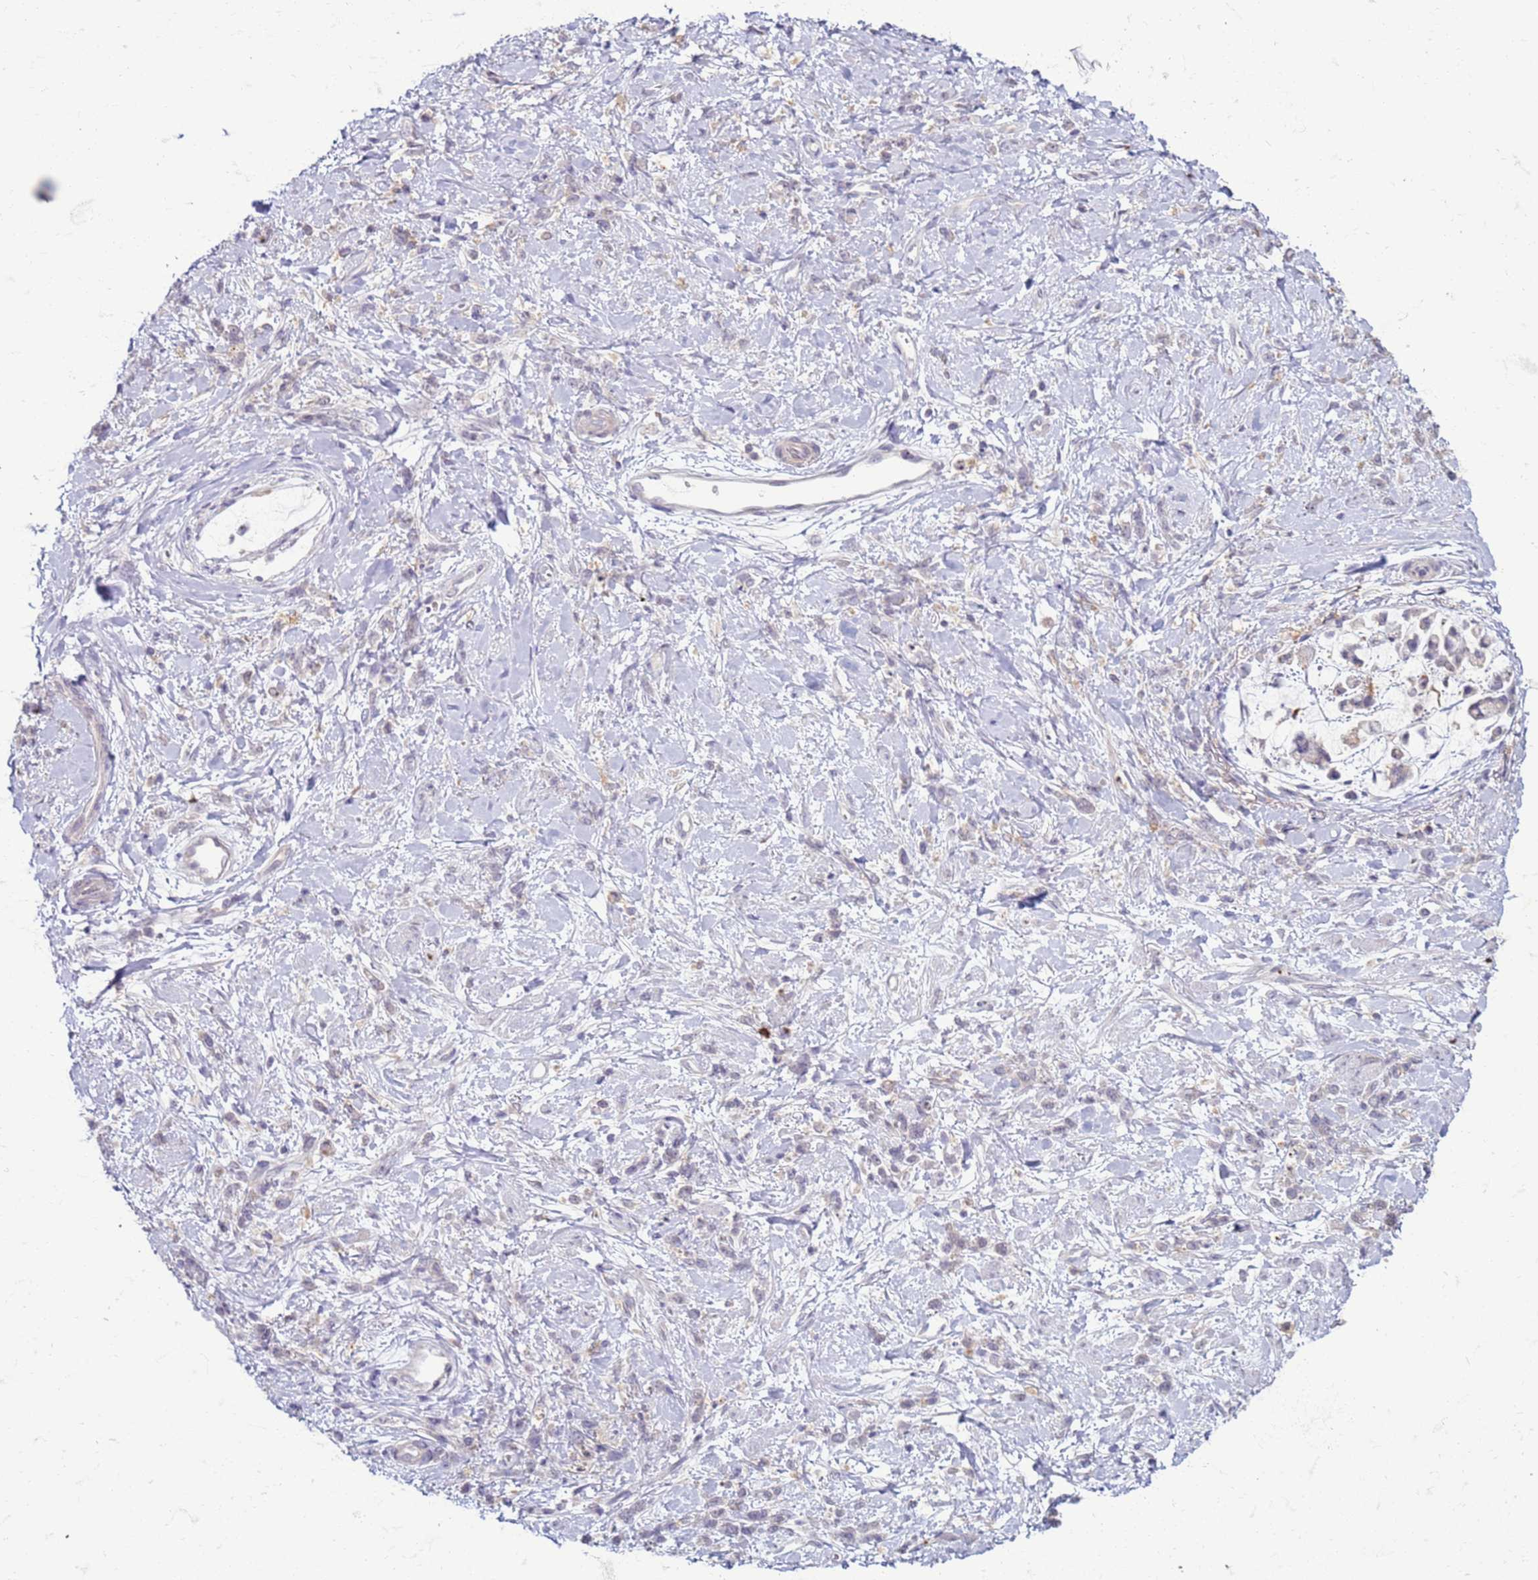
{"staining": {"intensity": "negative", "quantity": "none", "location": "none"}, "tissue": "stomach cancer", "cell_type": "Tumor cells", "image_type": "cancer", "snomed": [{"axis": "morphology", "description": "Adenocarcinoma, NOS"}, {"axis": "topography", "description": "Stomach"}], "caption": "Immunohistochemistry of stomach cancer reveals no positivity in tumor cells.", "gene": "SLC15A3", "patient": {"sex": "female", "age": 60}}